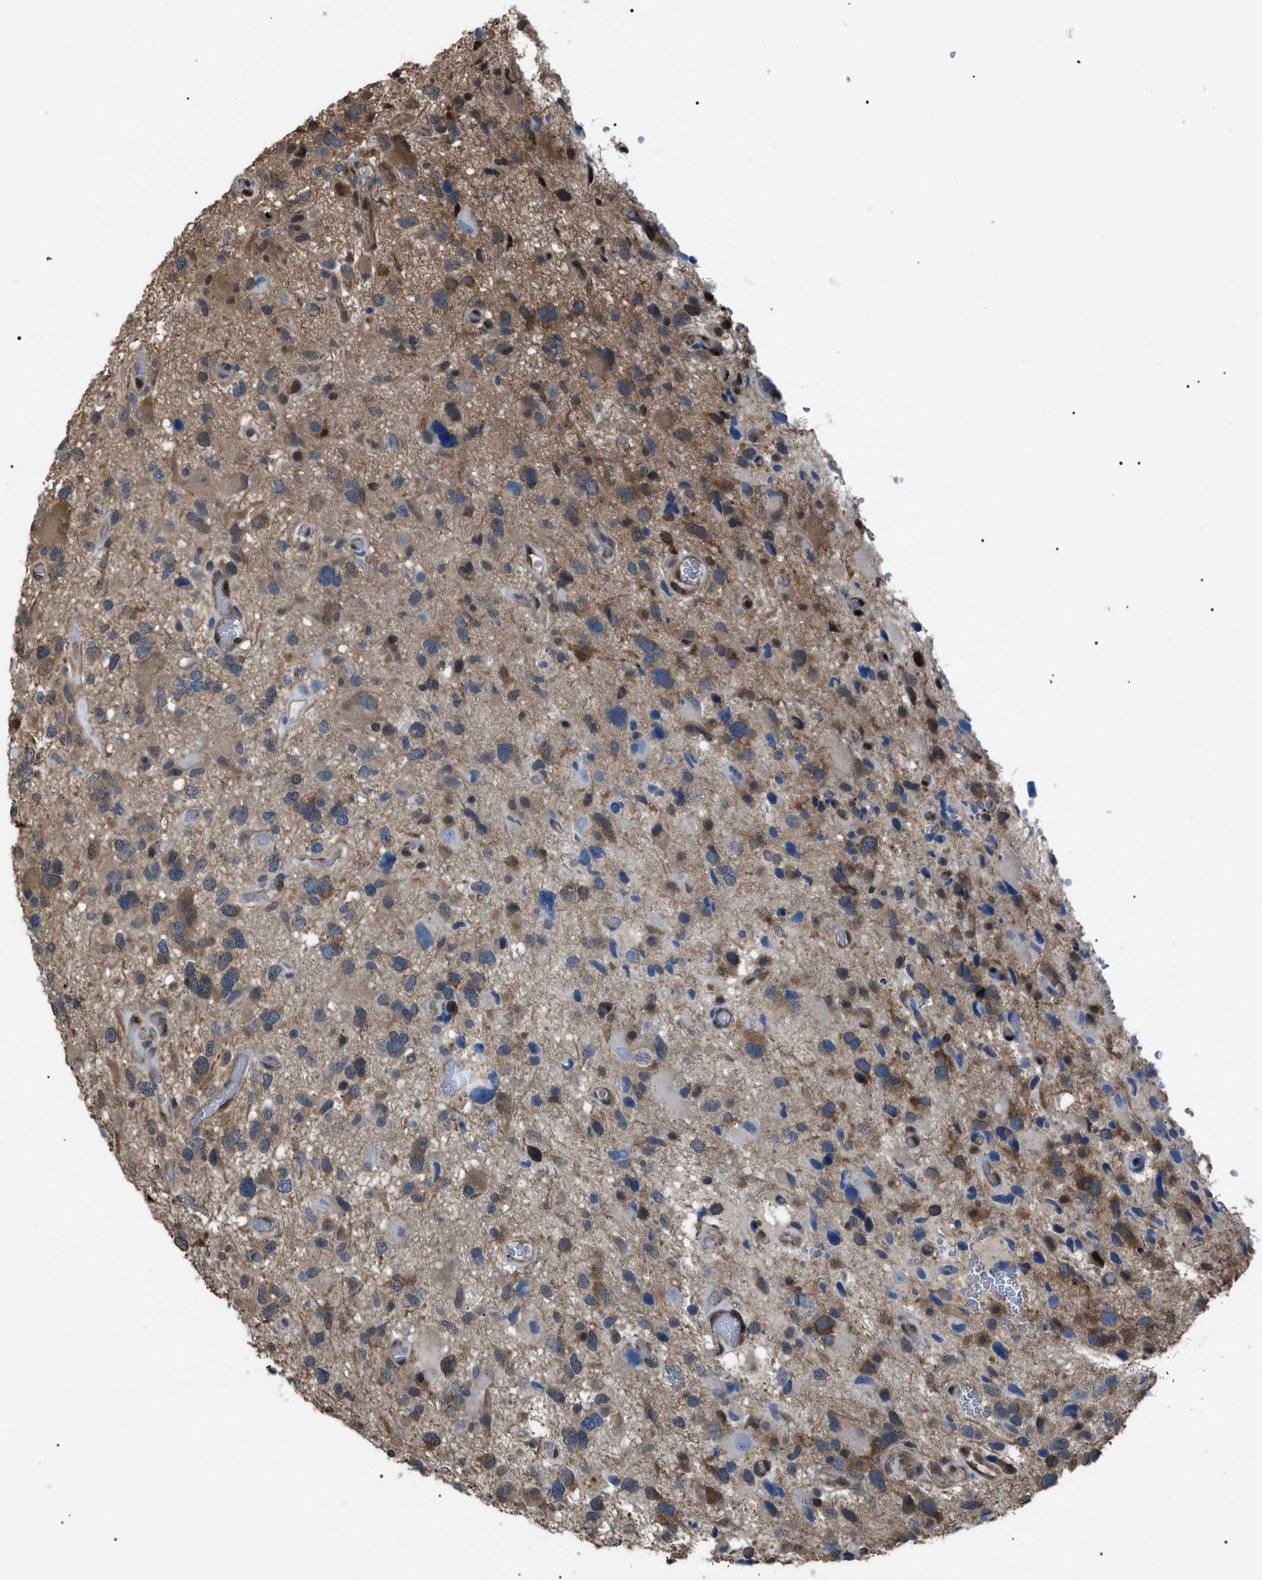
{"staining": {"intensity": "moderate", "quantity": "25%-75%", "location": "cytoplasmic/membranous"}, "tissue": "glioma", "cell_type": "Tumor cells", "image_type": "cancer", "snomed": [{"axis": "morphology", "description": "Glioma, malignant, High grade"}, {"axis": "topography", "description": "Brain"}], "caption": "Glioma stained with IHC reveals moderate cytoplasmic/membranous expression in about 25%-75% of tumor cells.", "gene": "PDCD5", "patient": {"sex": "male", "age": 33}}